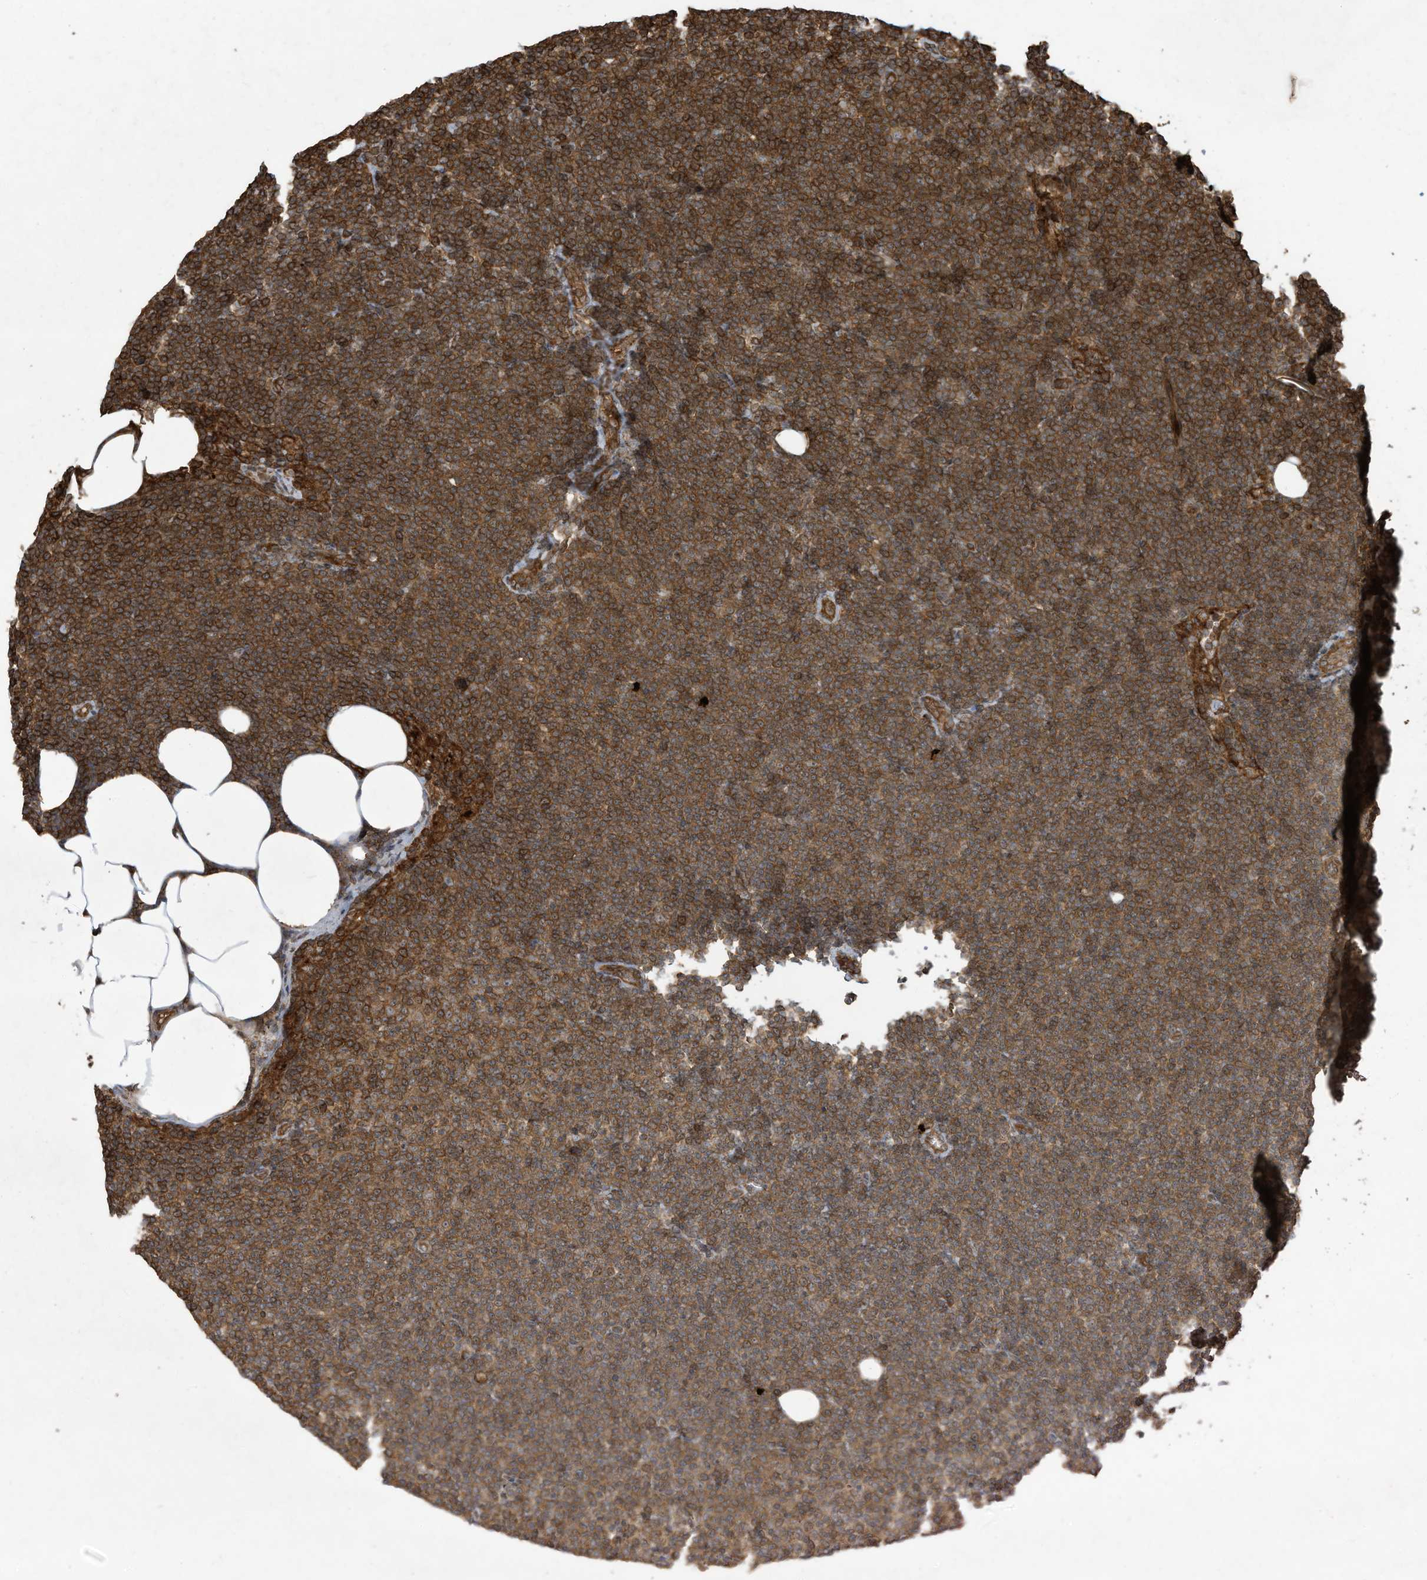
{"staining": {"intensity": "strong", "quantity": ">75%", "location": "cytoplasmic/membranous"}, "tissue": "lymphoma", "cell_type": "Tumor cells", "image_type": "cancer", "snomed": [{"axis": "morphology", "description": "Malignant lymphoma, non-Hodgkin's type, Low grade"}, {"axis": "topography", "description": "Lymph node"}], "caption": "Tumor cells exhibit strong cytoplasmic/membranous positivity in approximately >75% of cells in lymphoma.", "gene": "DDIT4", "patient": {"sex": "female", "age": 53}}